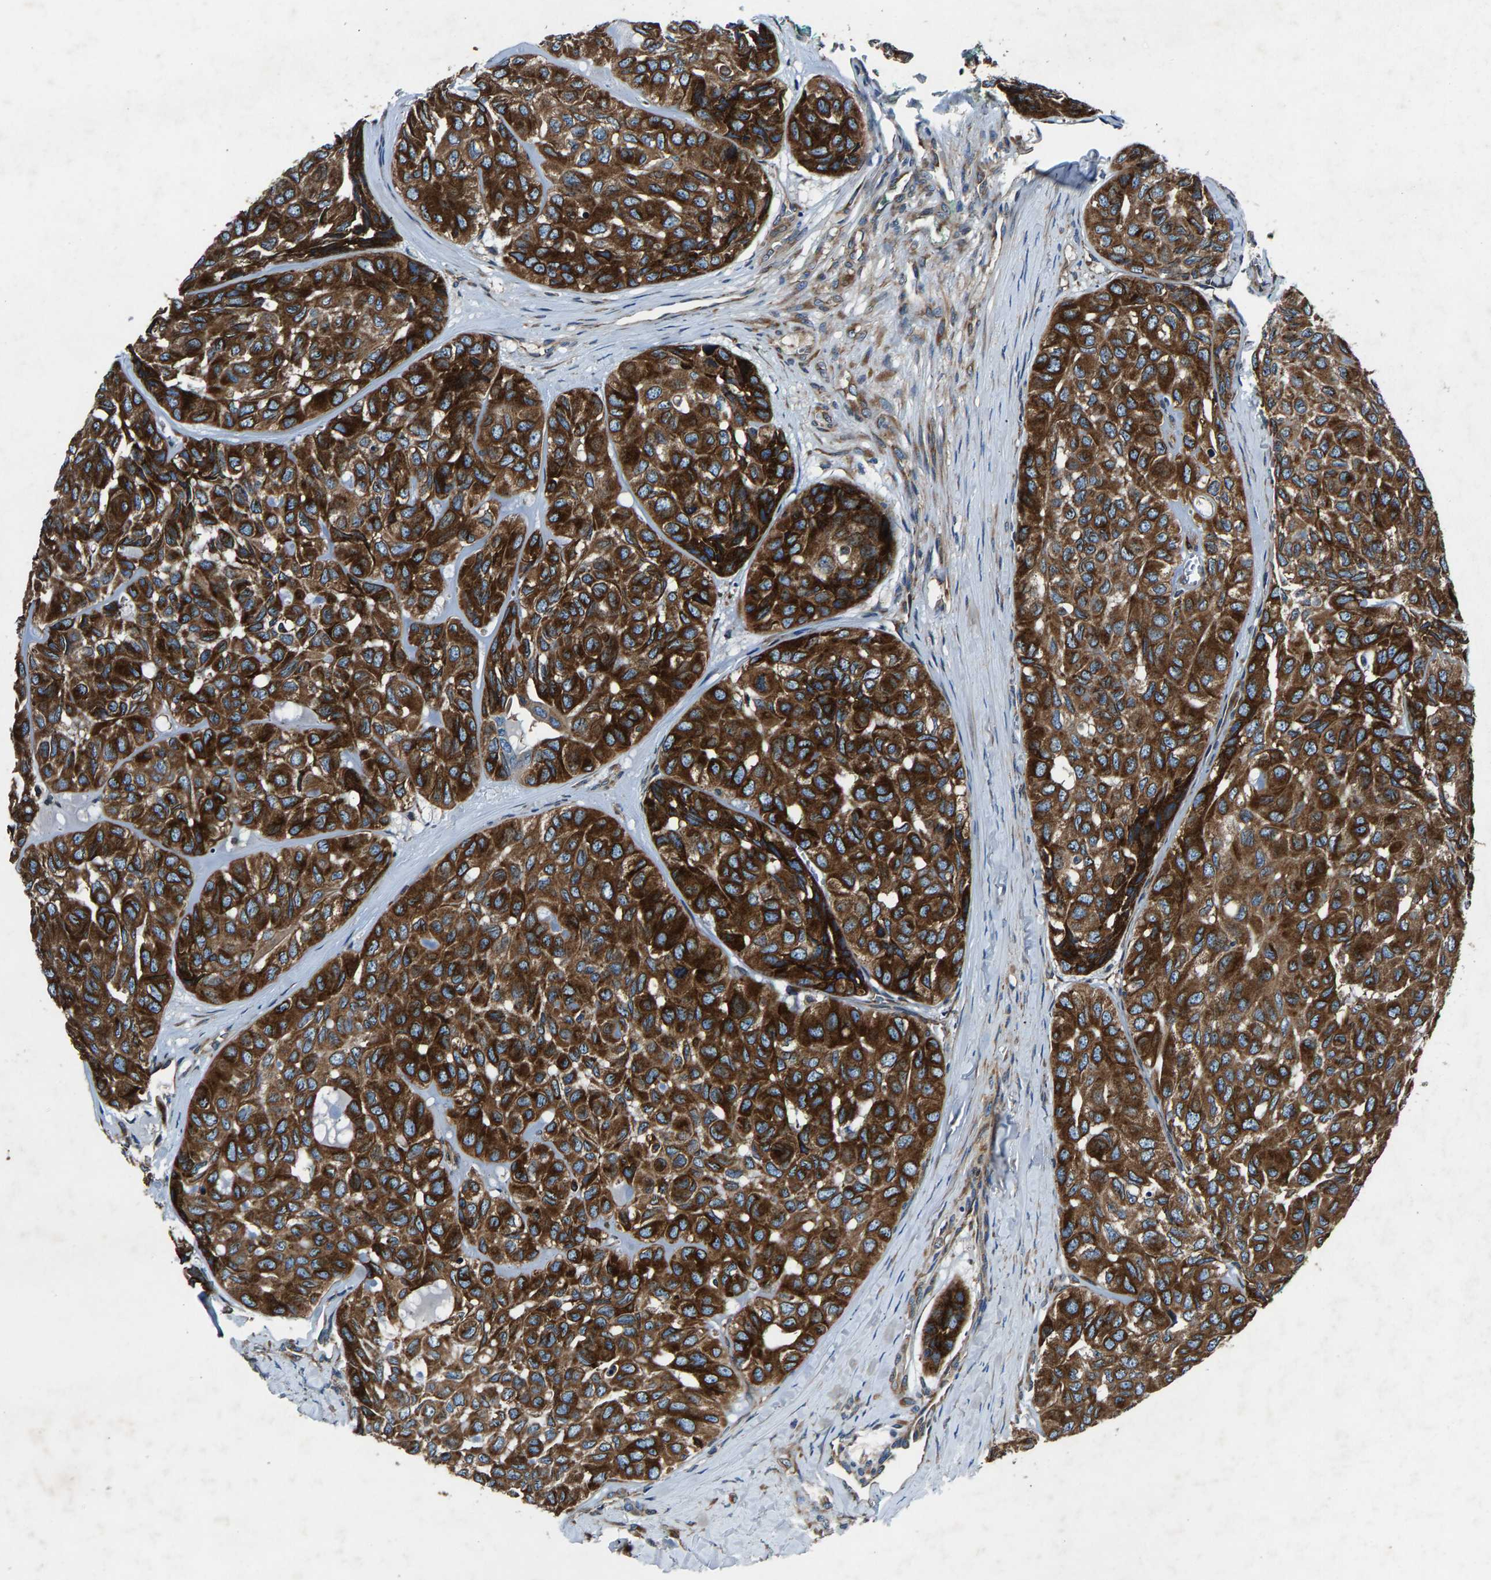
{"staining": {"intensity": "strong", "quantity": ">75%", "location": "cytoplasmic/membranous"}, "tissue": "head and neck cancer", "cell_type": "Tumor cells", "image_type": "cancer", "snomed": [{"axis": "morphology", "description": "Adenocarcinoma, NOS"}, {"axis": "topography", "description": "Salivary gland, NOS"}, {"axis": "topography", "description": "Head-Neck"}], "caption": "This is a histology image of immunohistochemistry (IHC) staining of head and neck cancer (adenocarcinoma), which shows strong positivity in the cytoplasmic/membranous of tumor cells.", "gene": "LPCAT1", "patient": {"sex": "female", "age": 76}}